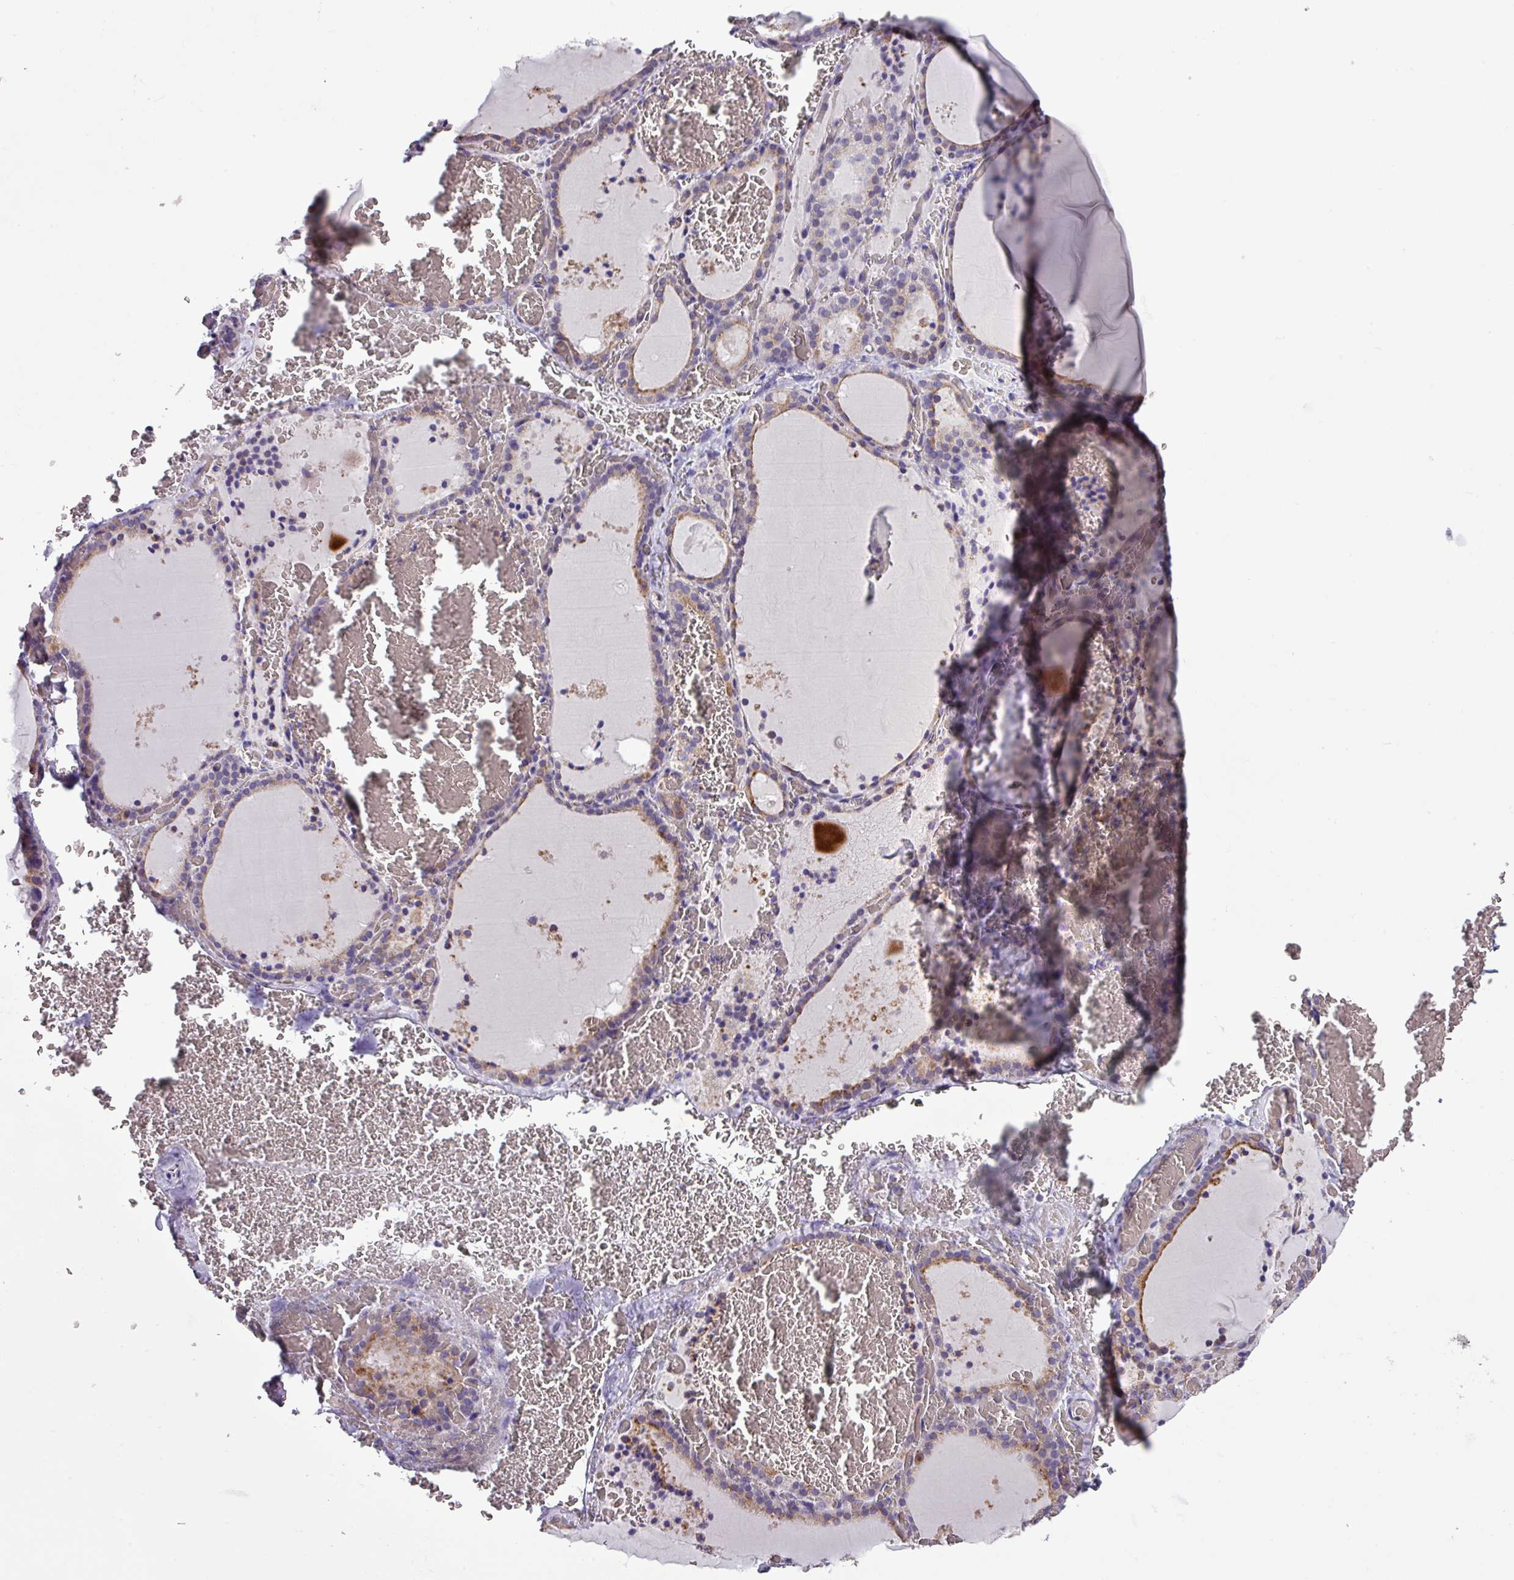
{"staining": {"intensity": "weak", "quantity": "25%-75%", "location": "cytoplasmic/membranous"}, "tissue": "thyroid gland", "cell_type": "Glandular cells", "image_type": "normal", "snomed": [{"axis": "morphology", "description": "Normal tissue, NOS"}, {"axis": "topography", "description": "Thyroid gland"}], "caption": "Glandular cells reveal low levels of weak cytoplasmic/membranous expression in approximately 25%-75% of cells in unremarkable thyroid gland.", "gene": "SLC23A2", "patient": {"sex": "female", "age": 39}}